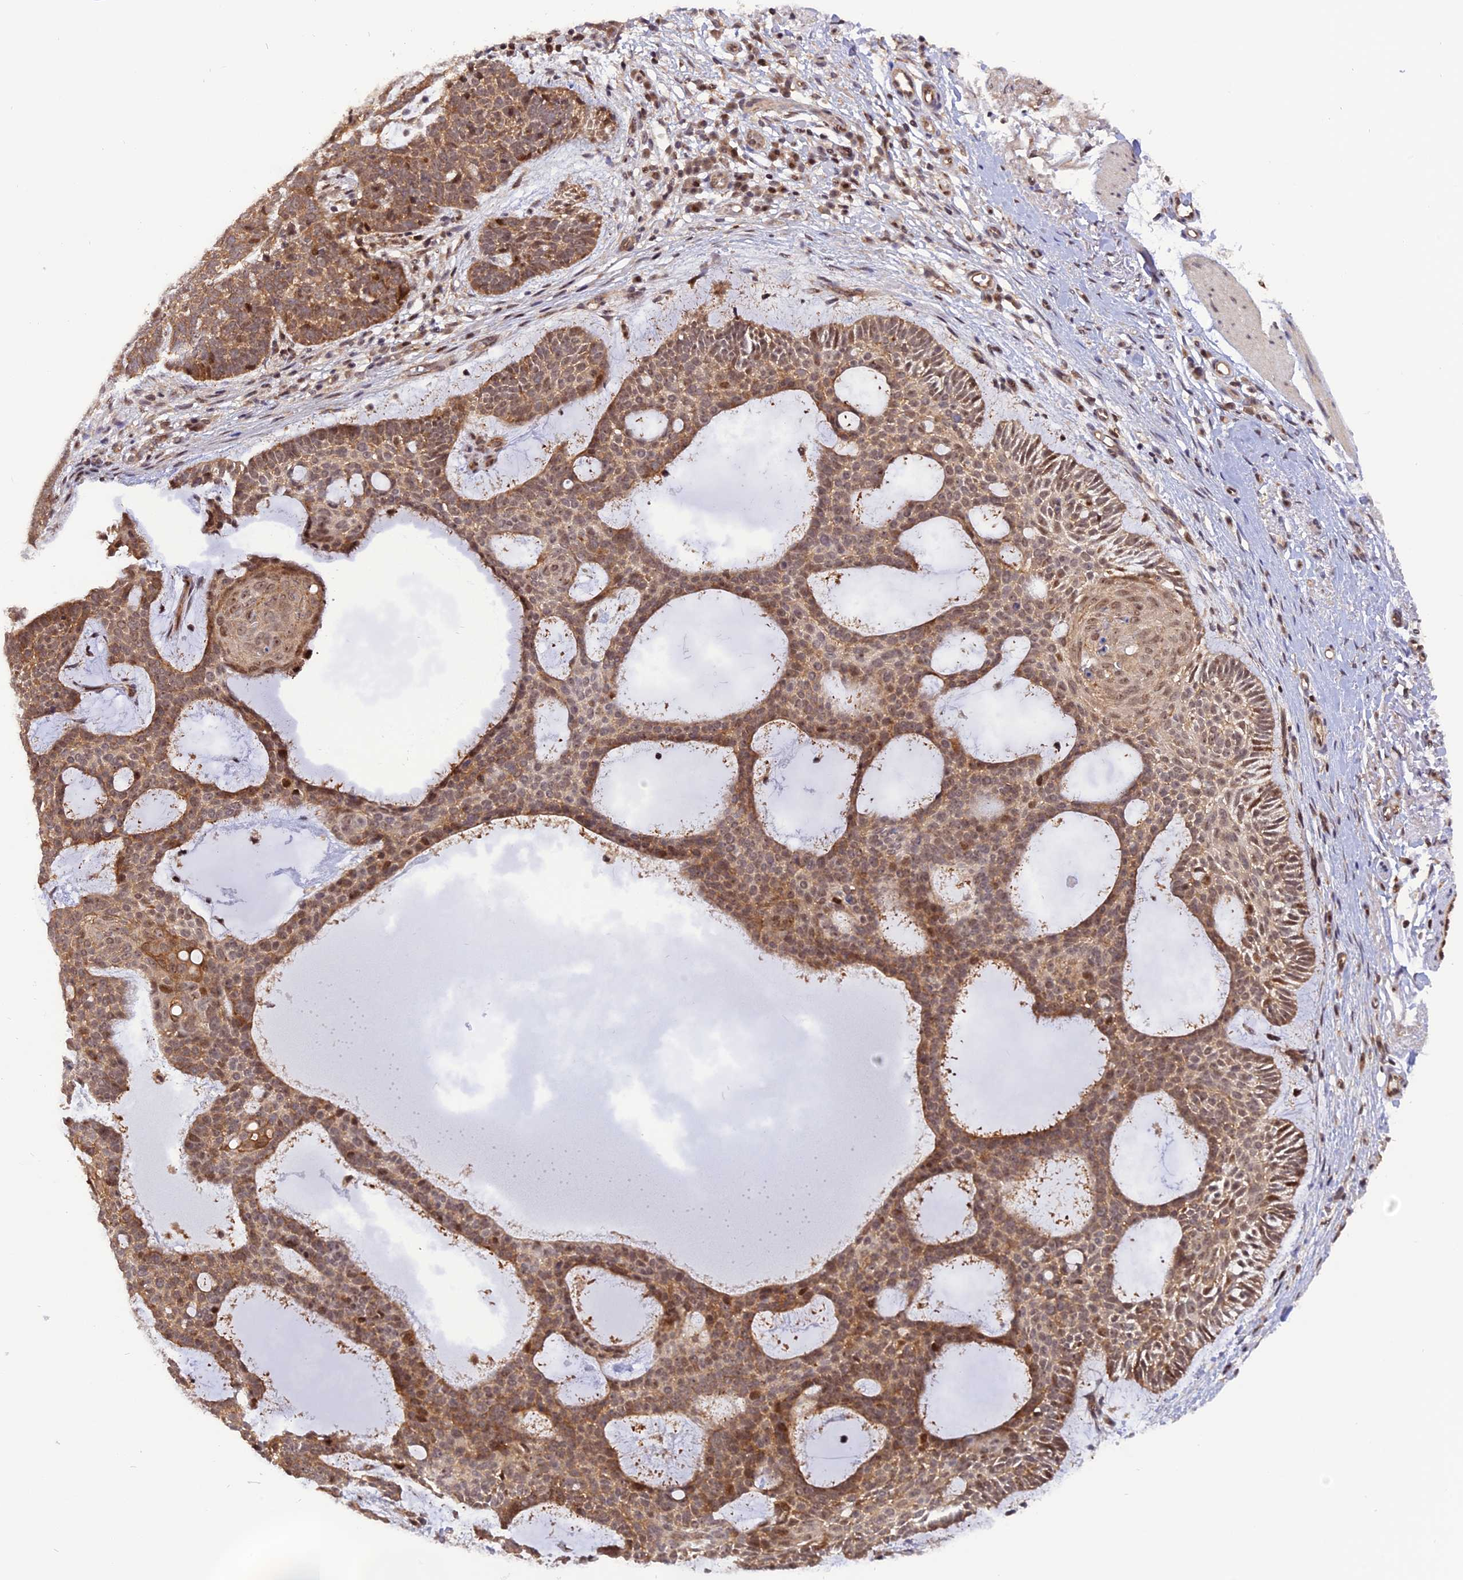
{"staining": {"intensity": "moderate", "quantity": ">75%", "location": "cytoplasmic/membranous,nuclear"}, "tissue": "skin cancer", "cell_type": "Tumor cells", "image_type": "cancer", "snomed": [{"axis": "morphology", "description": "Basal cell carcinoma"}, {"axis": "topography", "description": "Skin"}], "caption": "IHC image of skin basal cell carcinoma stained for a protein (brown), which reveals medium levels of moderate cytoplasmic/membranous and nuclear expression in approximately >75% of tumor cells.", "gene": "SAMD4A", "patient": {"sex": "male", "age": 85}}